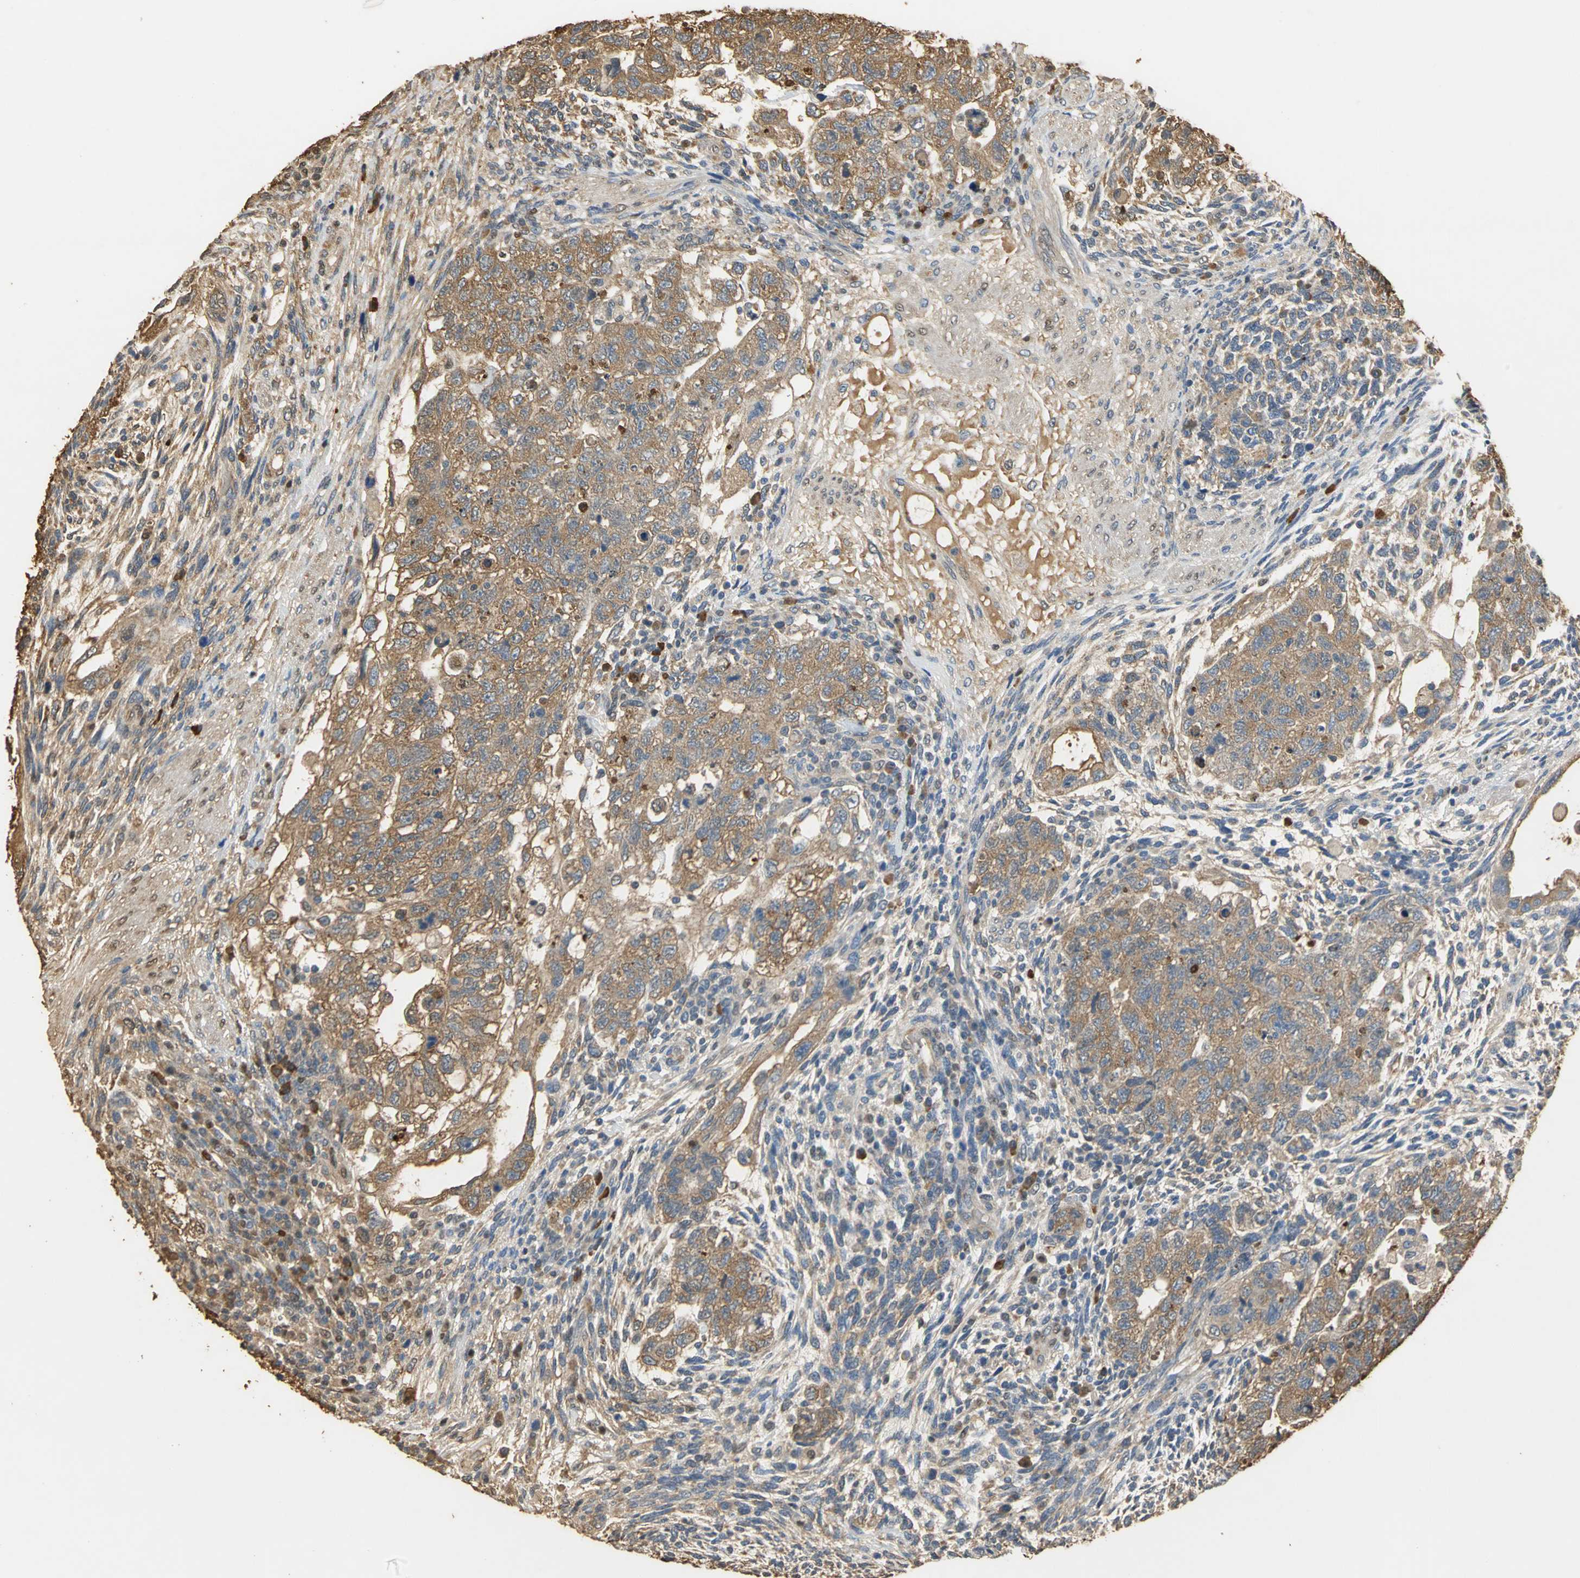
{"staining": {"intensity": "strong", "quantity": ">75%", "location": "cytoplasmic/membranous"}, "tissue": "testis cancer", "cell_type": "Tumor cells", "image_type": "cancer", "snomed": [{"axis": "morphology", "description": "Normal tissue, NOS"}, {"axis": "morphology", "description": "Carcinoma, Embryonal, NOS"}, {"axis": "topography", "description": "Testis"}], "caption": "Embryonal carcinoma (testis) stained for a protein (brown) displays strong cytoplasmic/membranous positive expression in approximately >75% of tumor cells.", "gene": "GAPDH", "patient": {"sex": "male", "age": 36}}